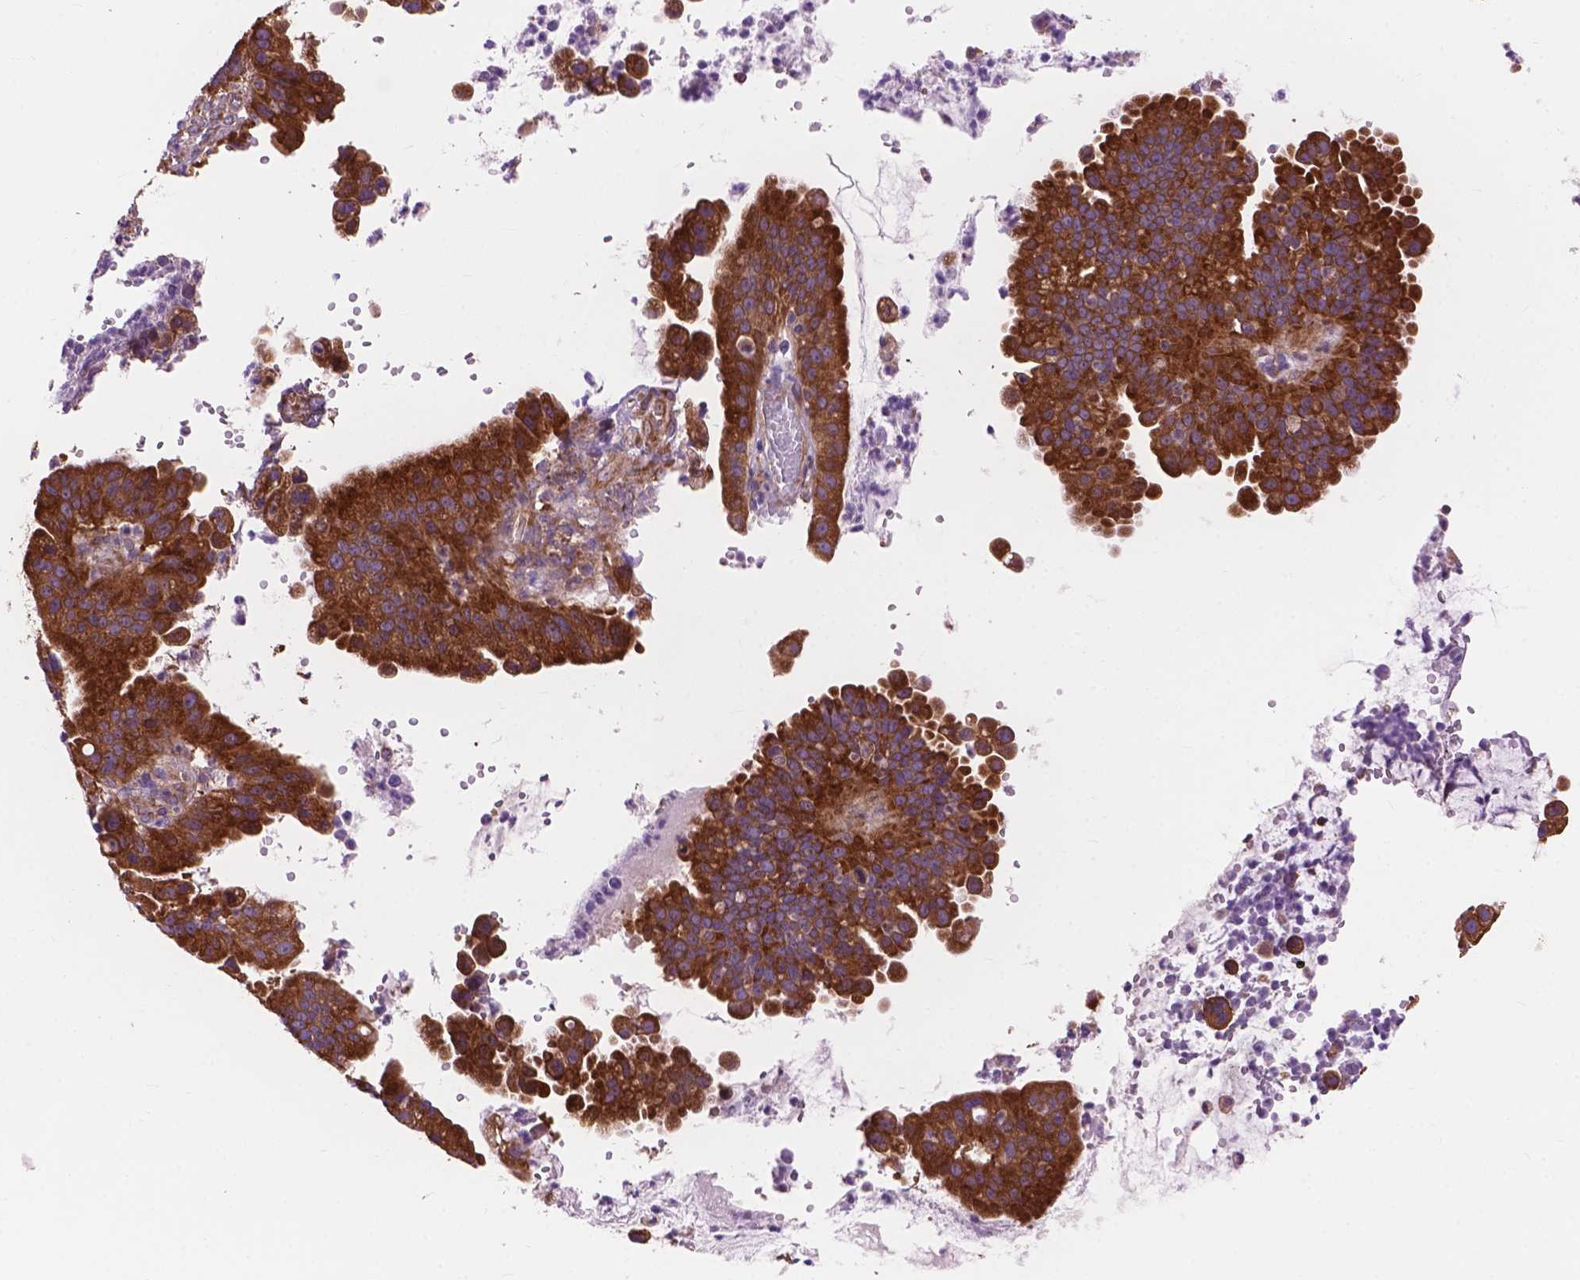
{"staining": {"intensity": "strong", "quantity": ">75%", "location": "cytoplasmic/membranous"}, "tissue": "cervical cancer", "cell_type": "Tumor cells", "image_type": "cancer", "snomed": [{"axis": "morphology", "description": "Adenocarcinoma, NOS"}, {"axis": "topography", "description": "Cervix"}], "caption": "Strong cytoplasmic/membranous protein expression is appreciated in approximately >75% of tumor cells in adenocarcinoma (cervical). Nuclei are stained in blue.", "gene": "RPL37A", "patient": {"sex": "female", "age": 34}}